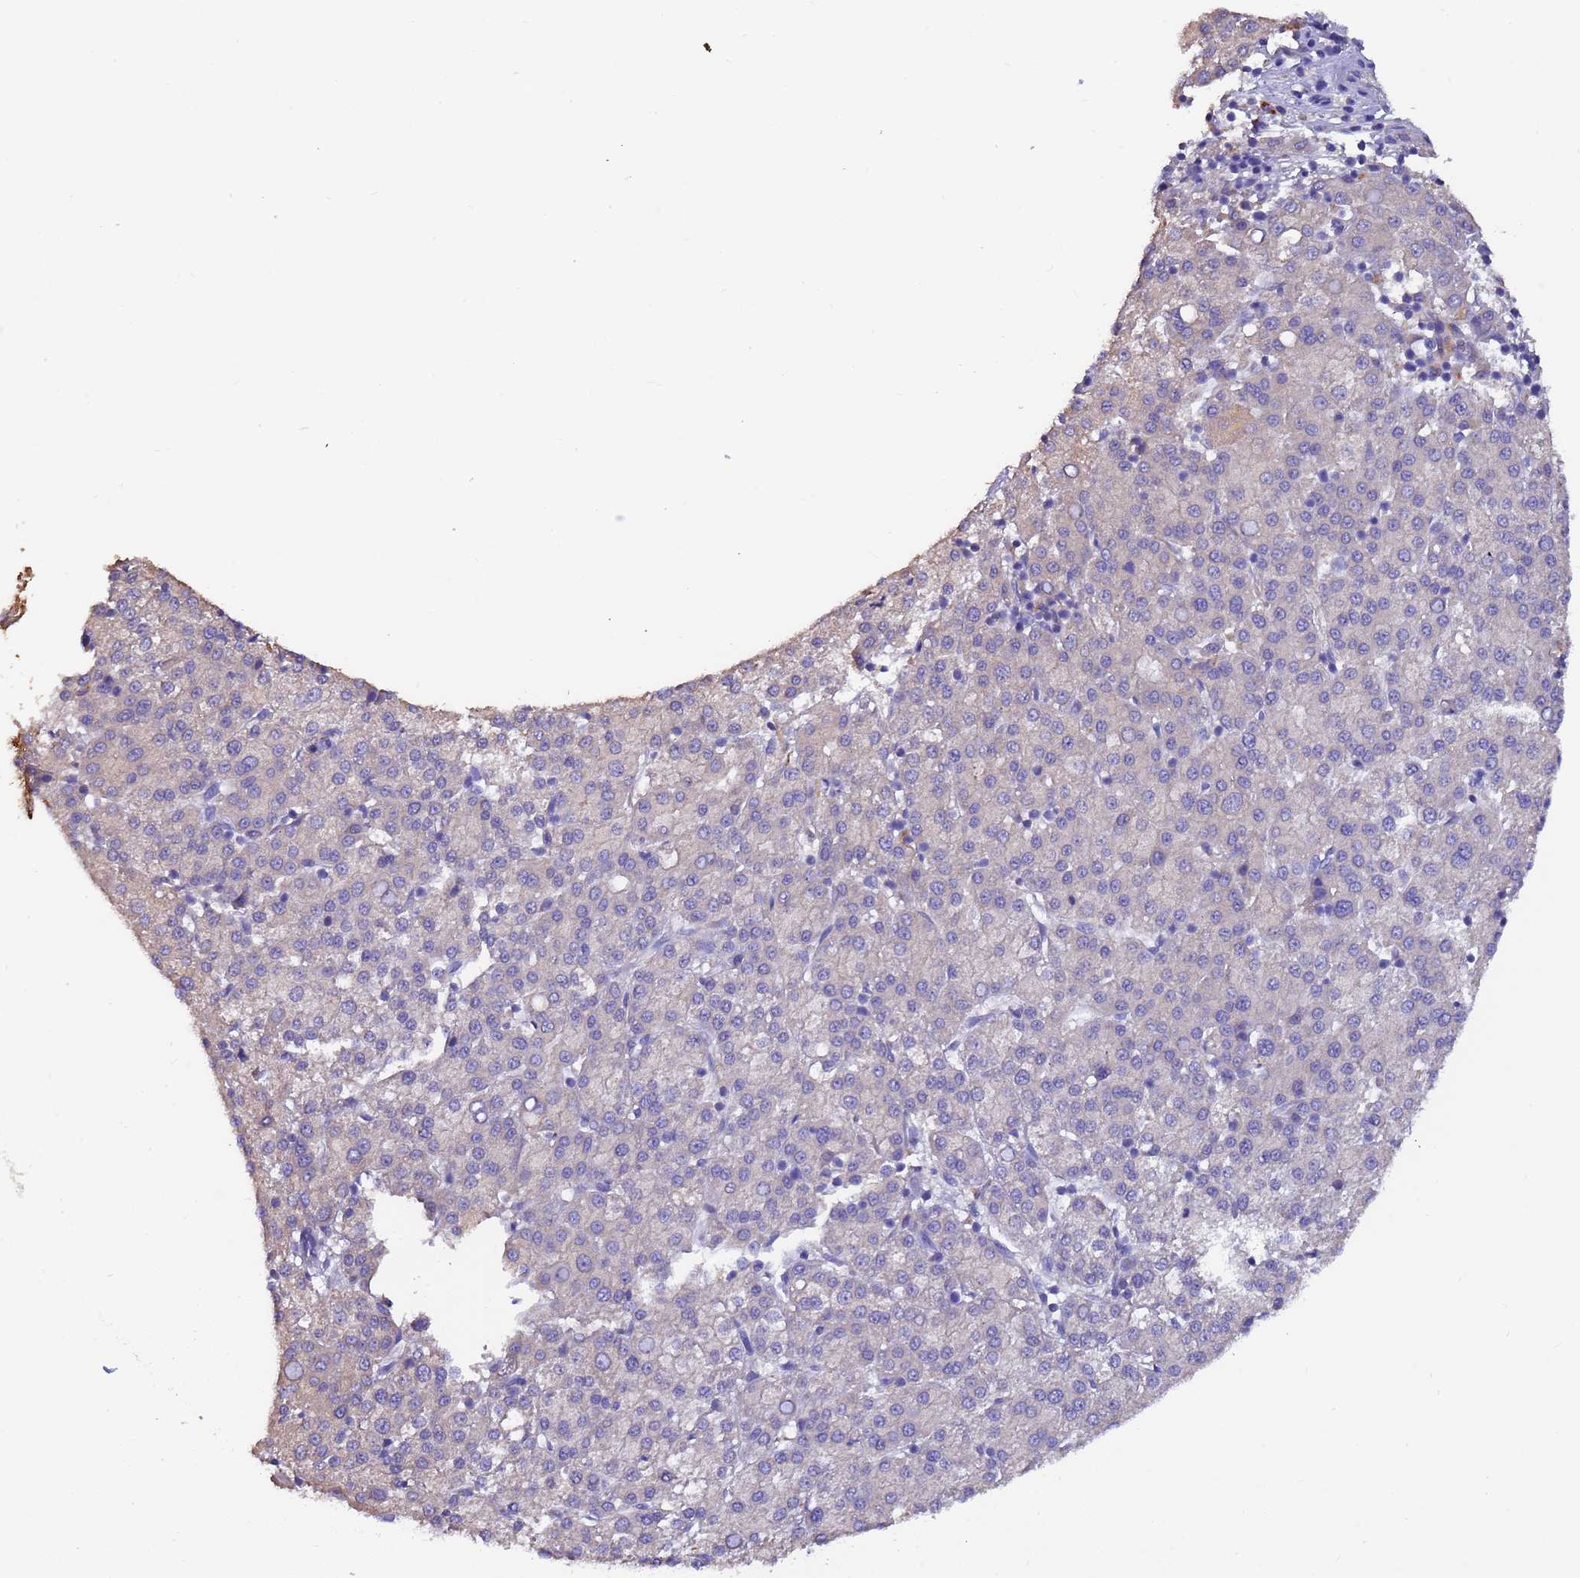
{"staining": {"intensity": "negative", "quantity": "none", "location": "none"}, "tissue": "liver cancer", "cell_type": "Tumor cells", "image_type": "cancer", "snomed": [{"axis": "morphology", "description": "Carcinoma, Hepatocellular, NOS"}, {"axis": "topography", "description": "Liver"}], "caption": "Tumor cells show no significant protein staining in liver cancer (hepatocellular carcinoma).", "gene": "SRL", "patient": {"sex": "female", "age": 58}}